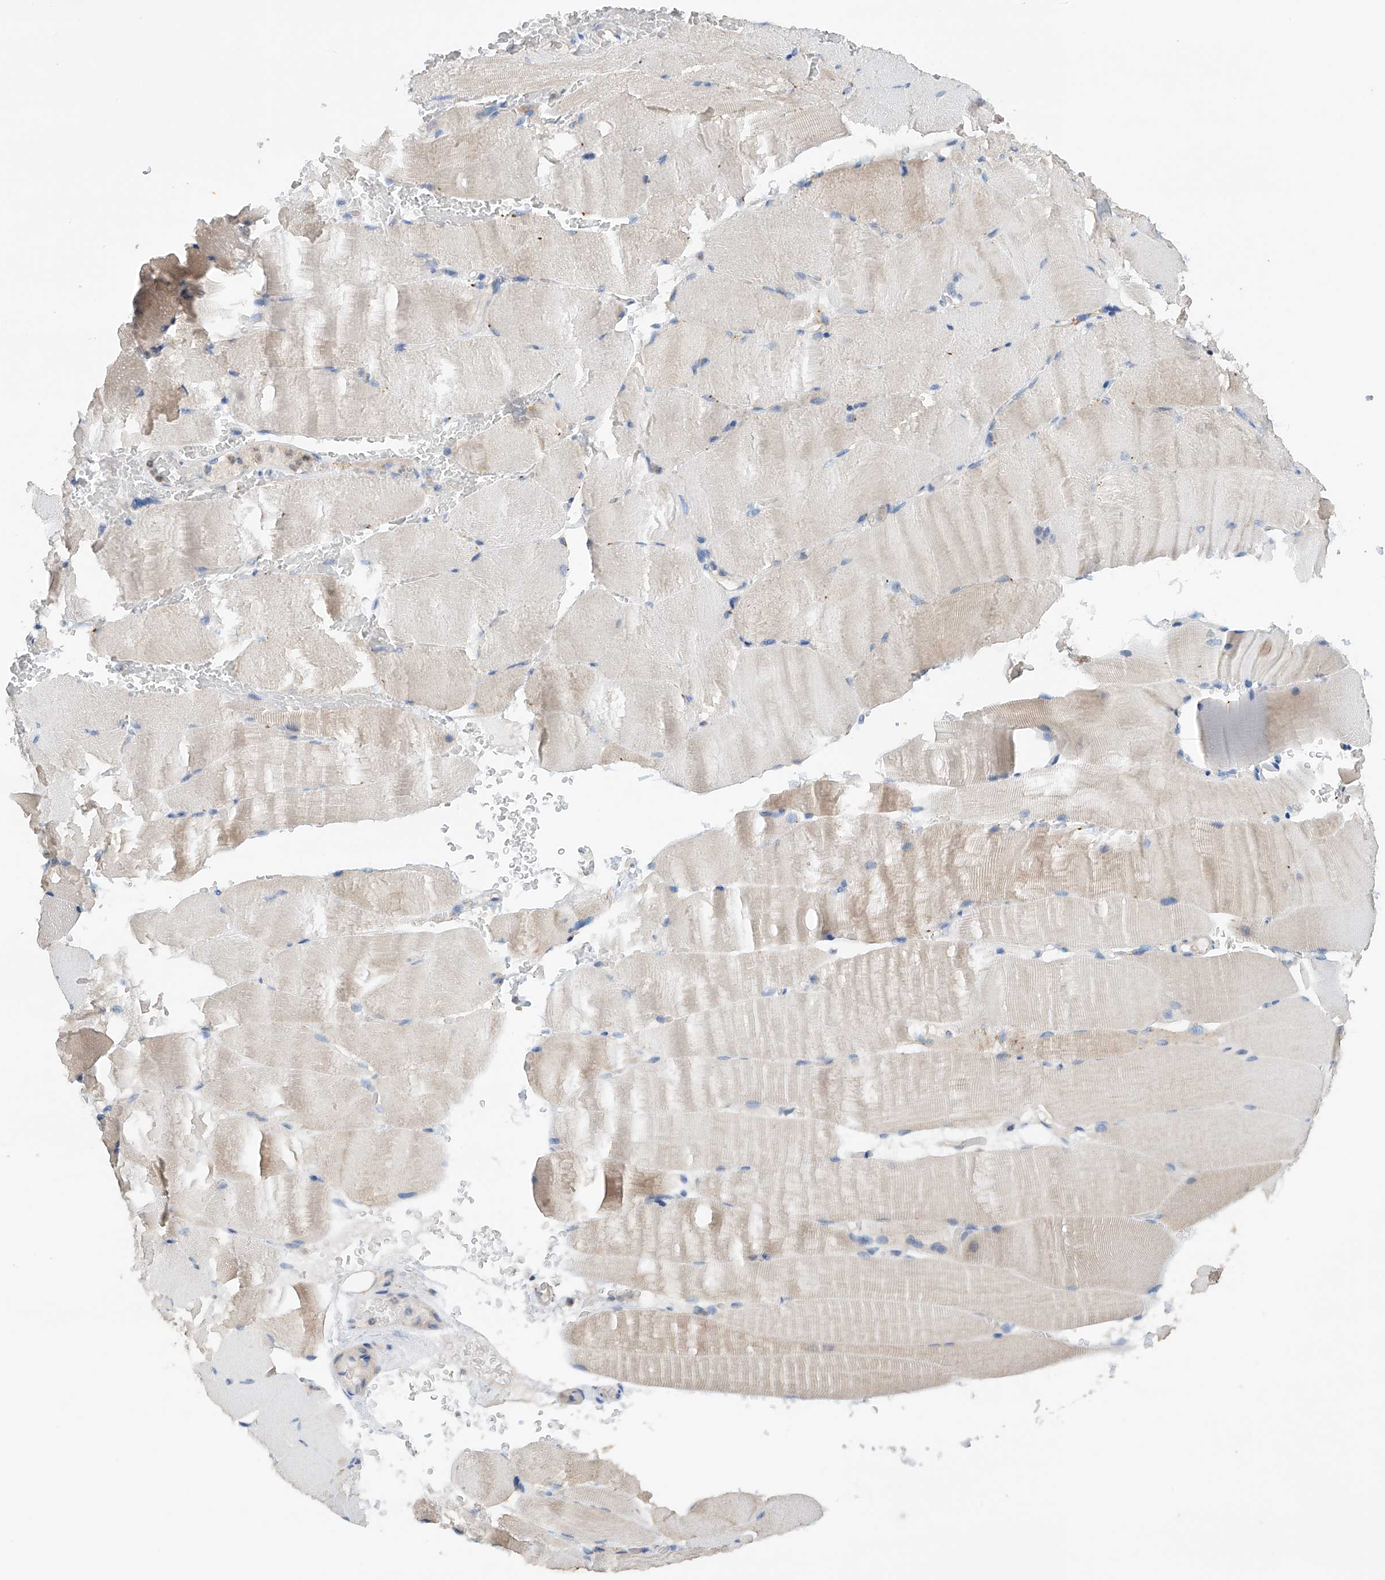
{"staining": {"intensity": "negative", "quantity": "none", "location": "none"}, "tissue": "skeletal muscle", "cell_type": "Myocytes", "image_type": "normal", "snomed": [{"axis": "morphology", "description": "Normal tissue, NOS"}, {"axis": "topography", "description": "Skeletal muscle"}, {"axis": "topography", "description": "Parathyroid gland"}], "caption": "The micrograph displays no significant expression in myocytes of skeletal muscle.", "gene": "GPC4", "patient": {"sex": "female", "age": 37}}